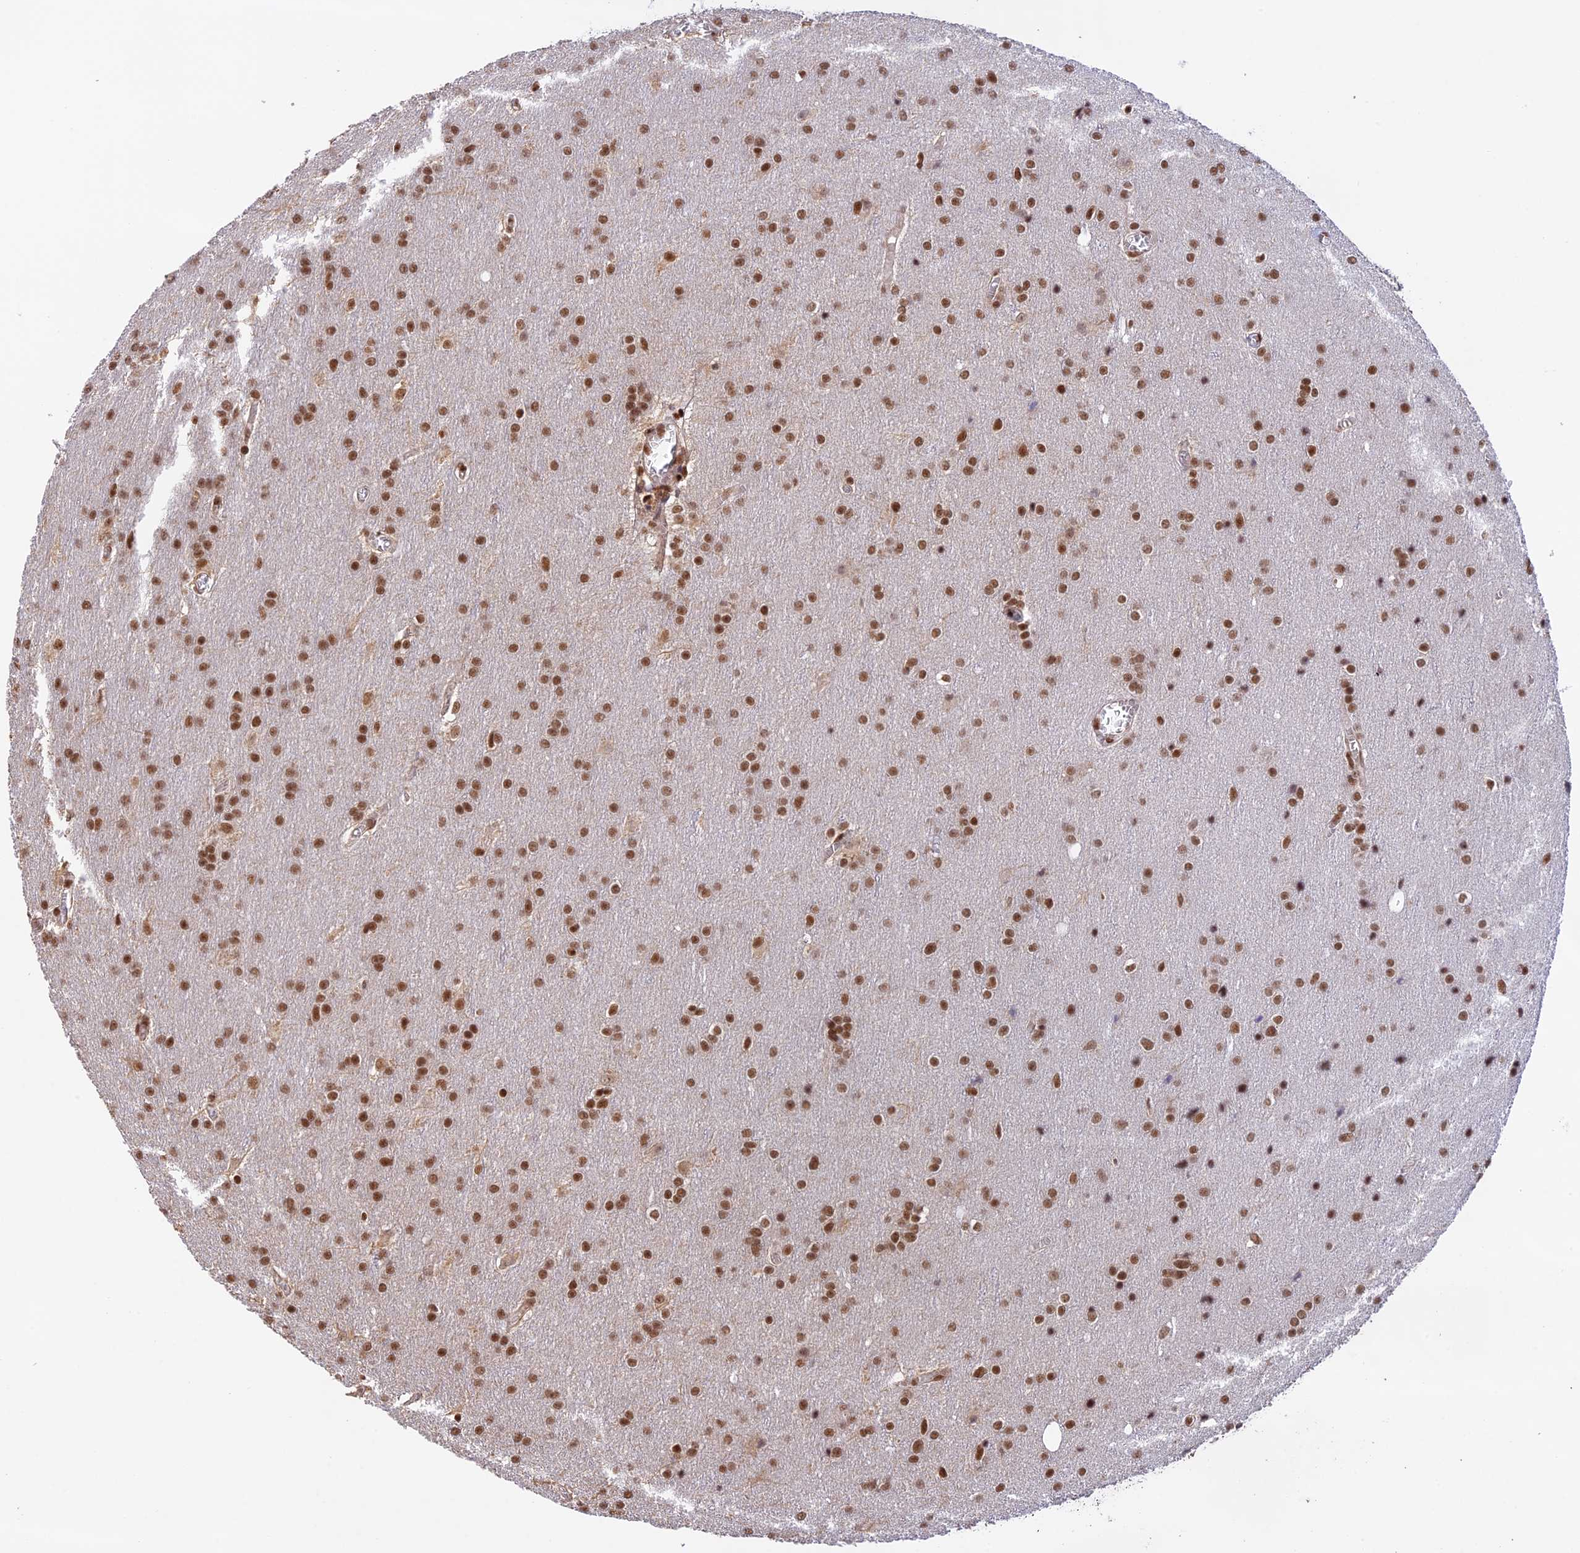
{"staining": {"intensity": "moderate", "quantity": ">75%", "location": "nuclear"}, "tissue": "glioma", "cell_type": "Tumor cells", "image_type": "cancer", "snomed": [{"axis": "morphology", "description": "Glioma, malignant, Low grade"}, {"axis": "topography", "description": "Brain"}], "caption": "A photomicrograph showing moderate nuclear expression in about >75% of tumor cells in glioma, as visualized by brown immunohistochemical staining.", "gene": "THAP11", "patient": {"sex": "female", "age": 32}}